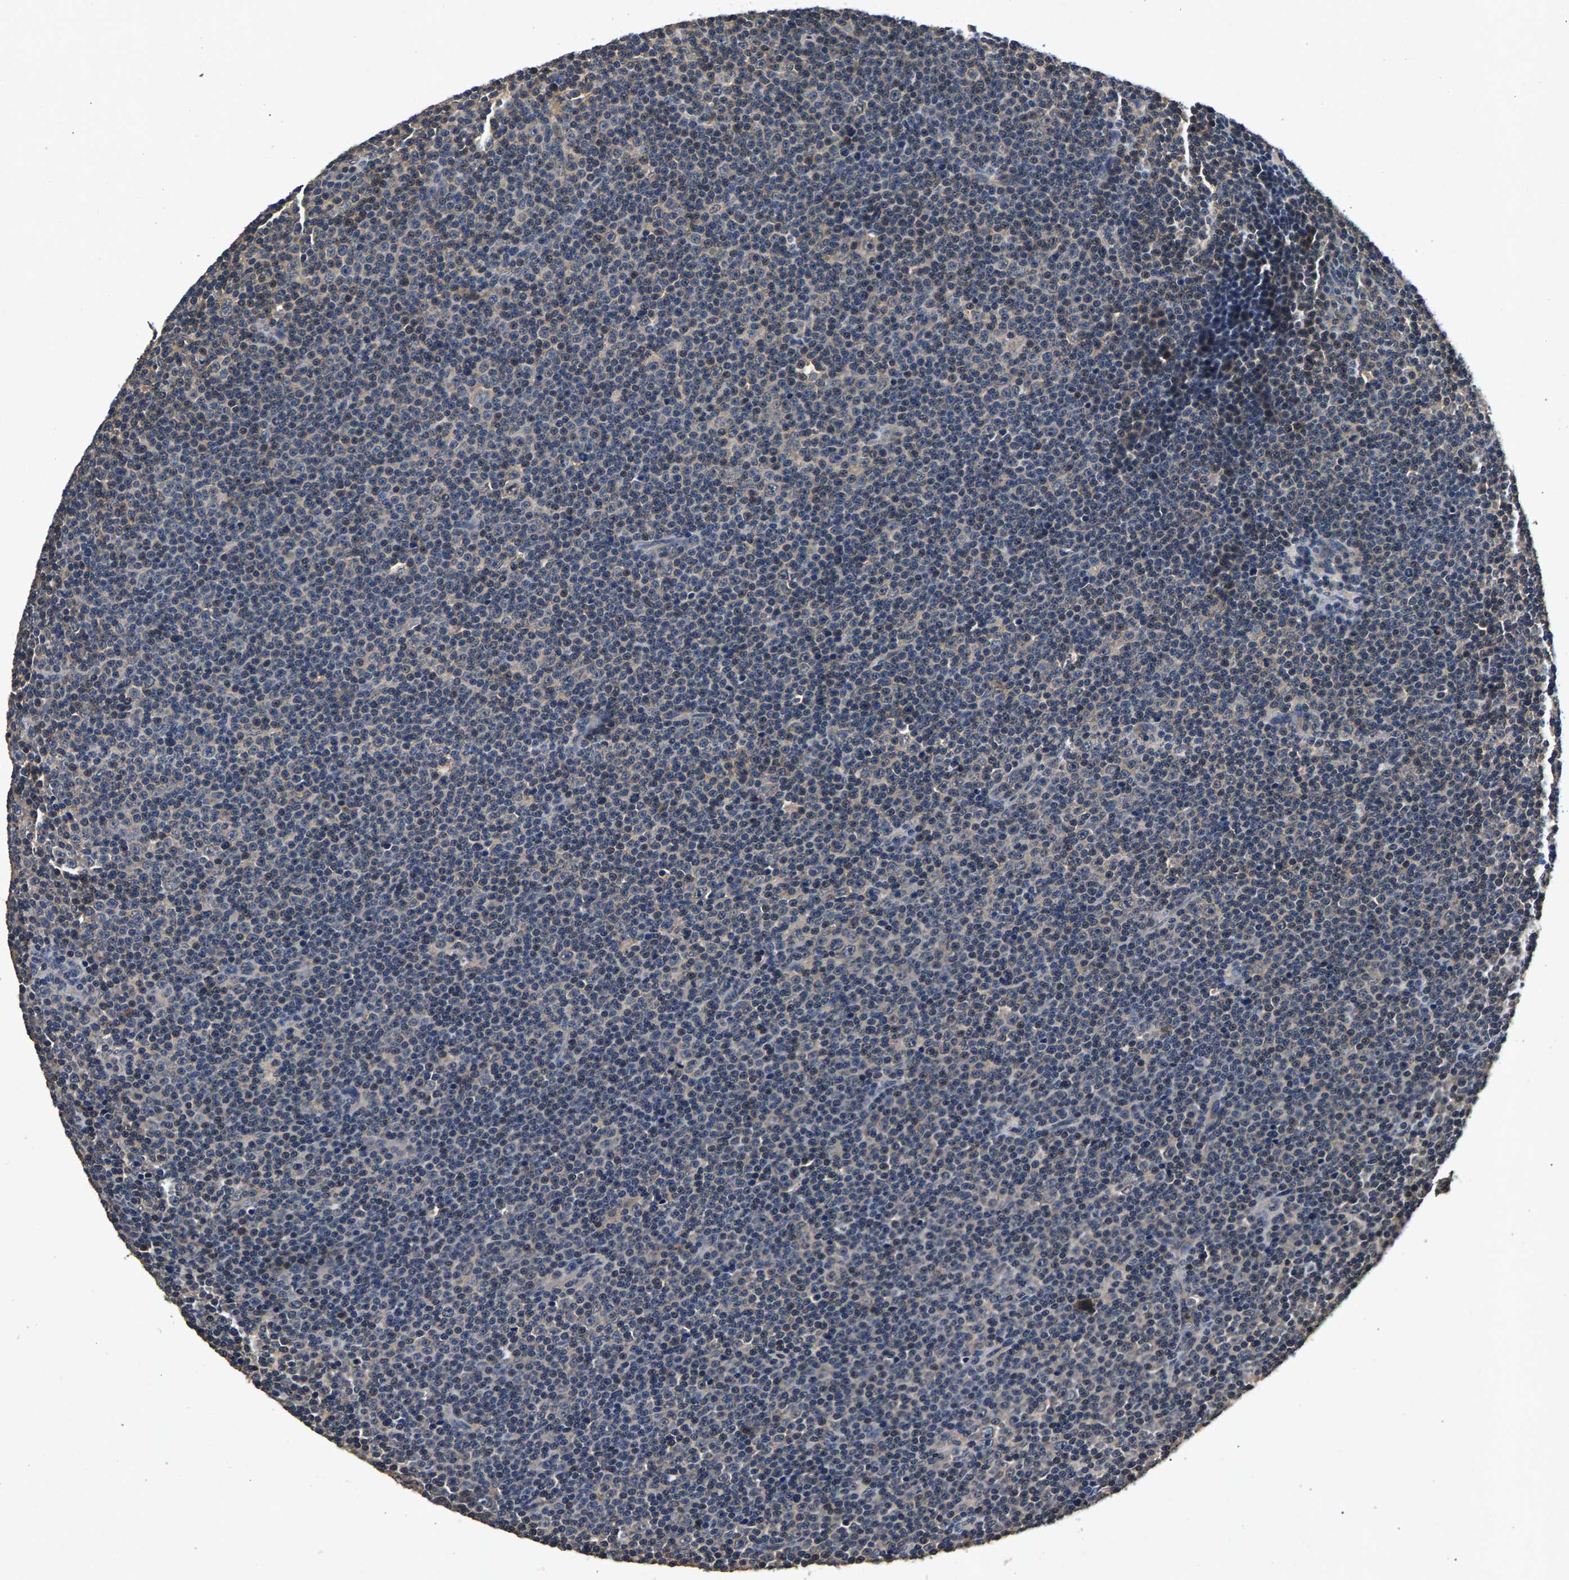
{"staining": {"intensity": "negative", "quantity": "none", "location": "none"}, "tissue": "lymphoma", "cell_type": "Tumor cells", "image_type": "cancer", "snomed": [{"axis": "morphology", "description": "Malignant lymphoma, non-Hodgkin's type, Low grade"}, {"axis": "topography", "description": "Lymph node"}], "caption": "Malignant lymphoma, non-Hodgkin's type (low-grade) was stained to show a protein in brown. There is no significant staining in tumor cells.", "gene": "PPP1CC", "patient": {"sex": "female", "age": 67}}